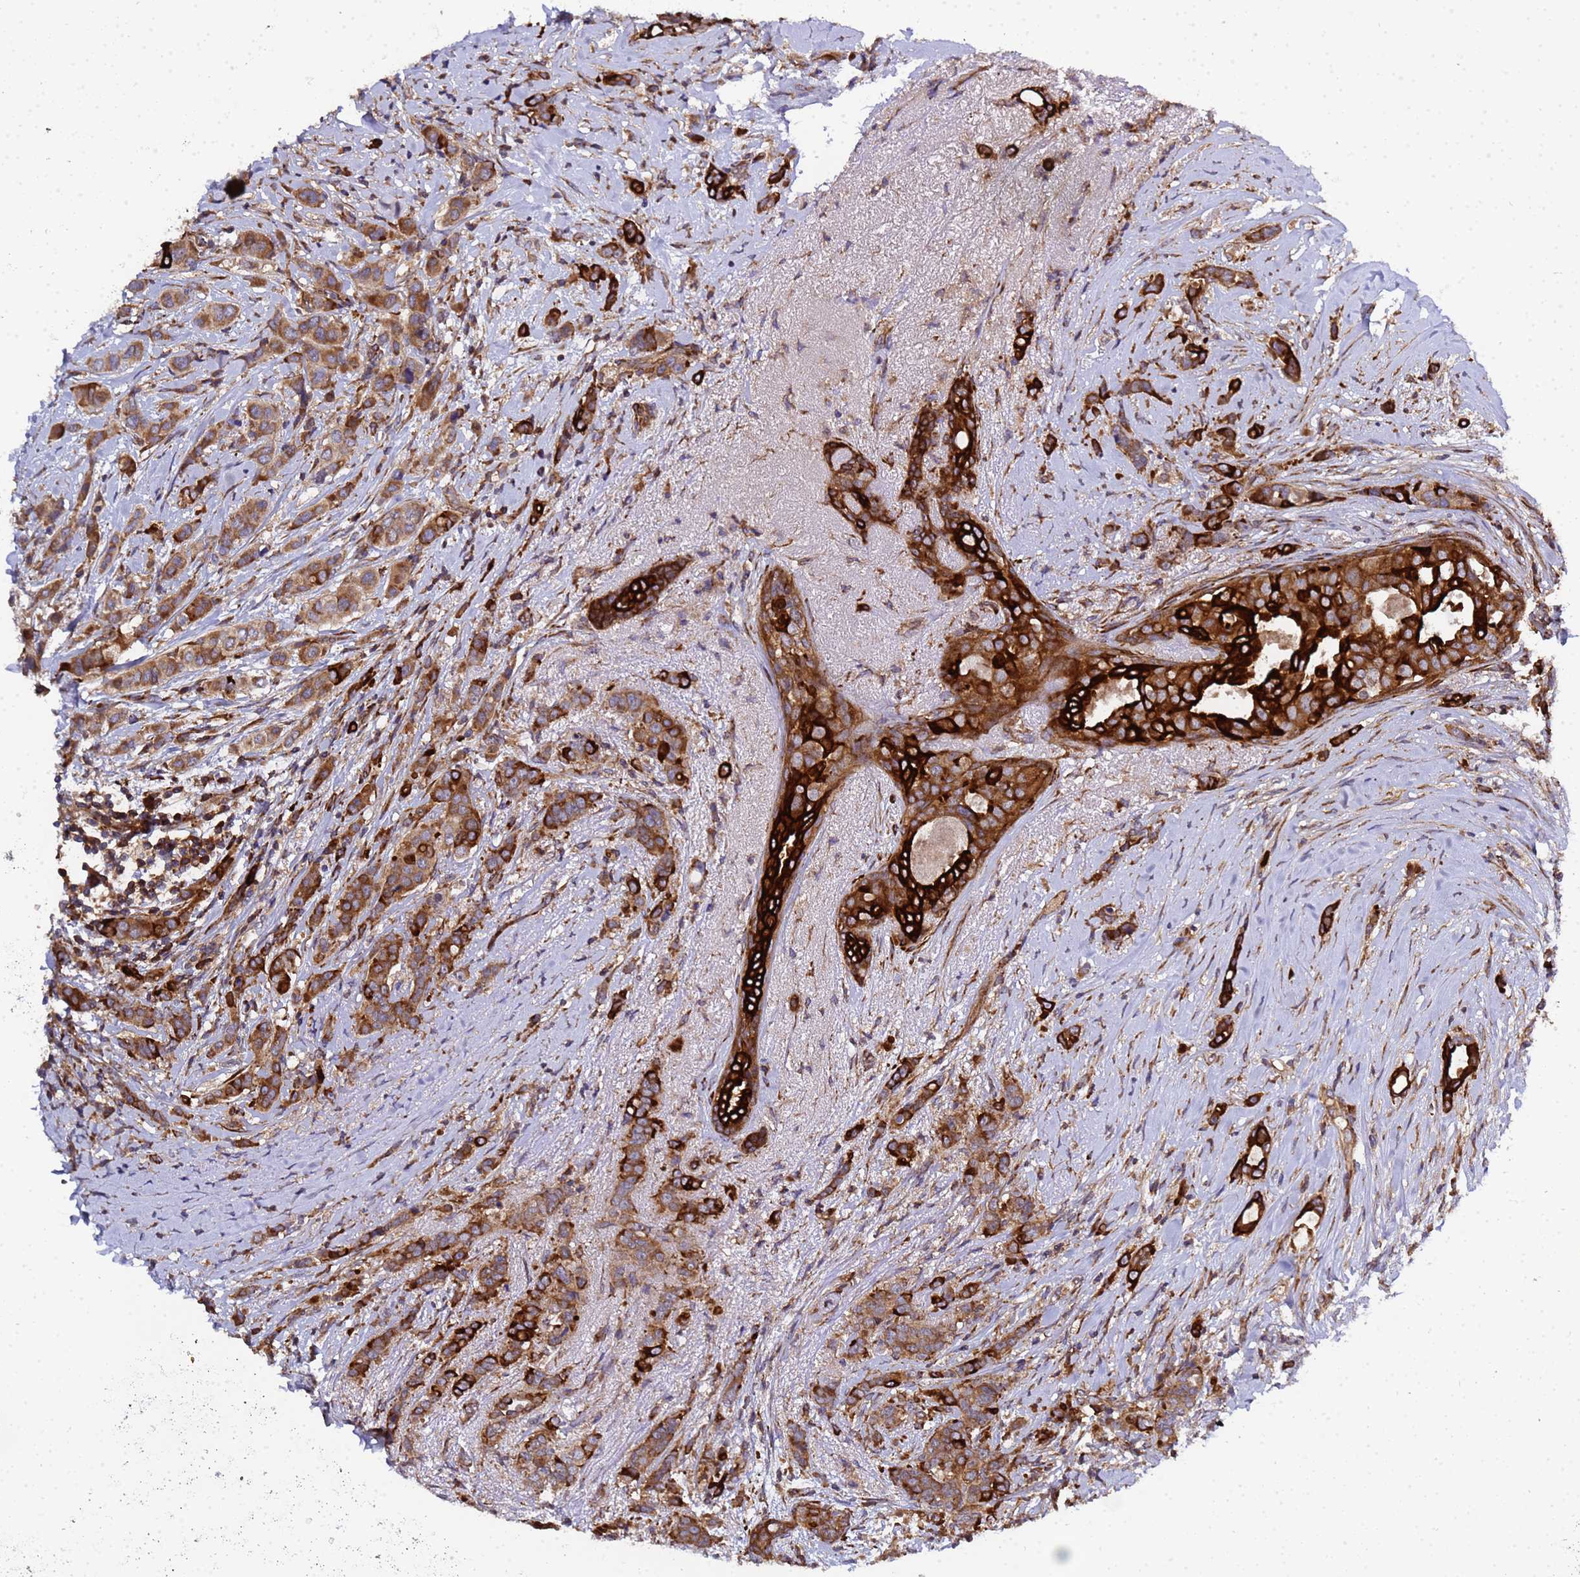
{"staining": {"intensity": "strong", "quantity": "25%-75%", "location": "cytoplasmic/membranous"}, "tissue": "breast cancer", "cell_type": "Tumor cells", "image_type": "cancer", "snomed": [{"axis": "morphology", "description": "Lobular carcinoma"}, {"axis": "topography", "description": "Breast"}], "caption": "There is high levels of strong cytoplasmic/membranous staining in tumor cells of breast lobular carcinoma, as demonstrated by immunohistochemical staining (brown color).", "gene": "MOCS1", "patient": {"sex": "female", "age": 51}}